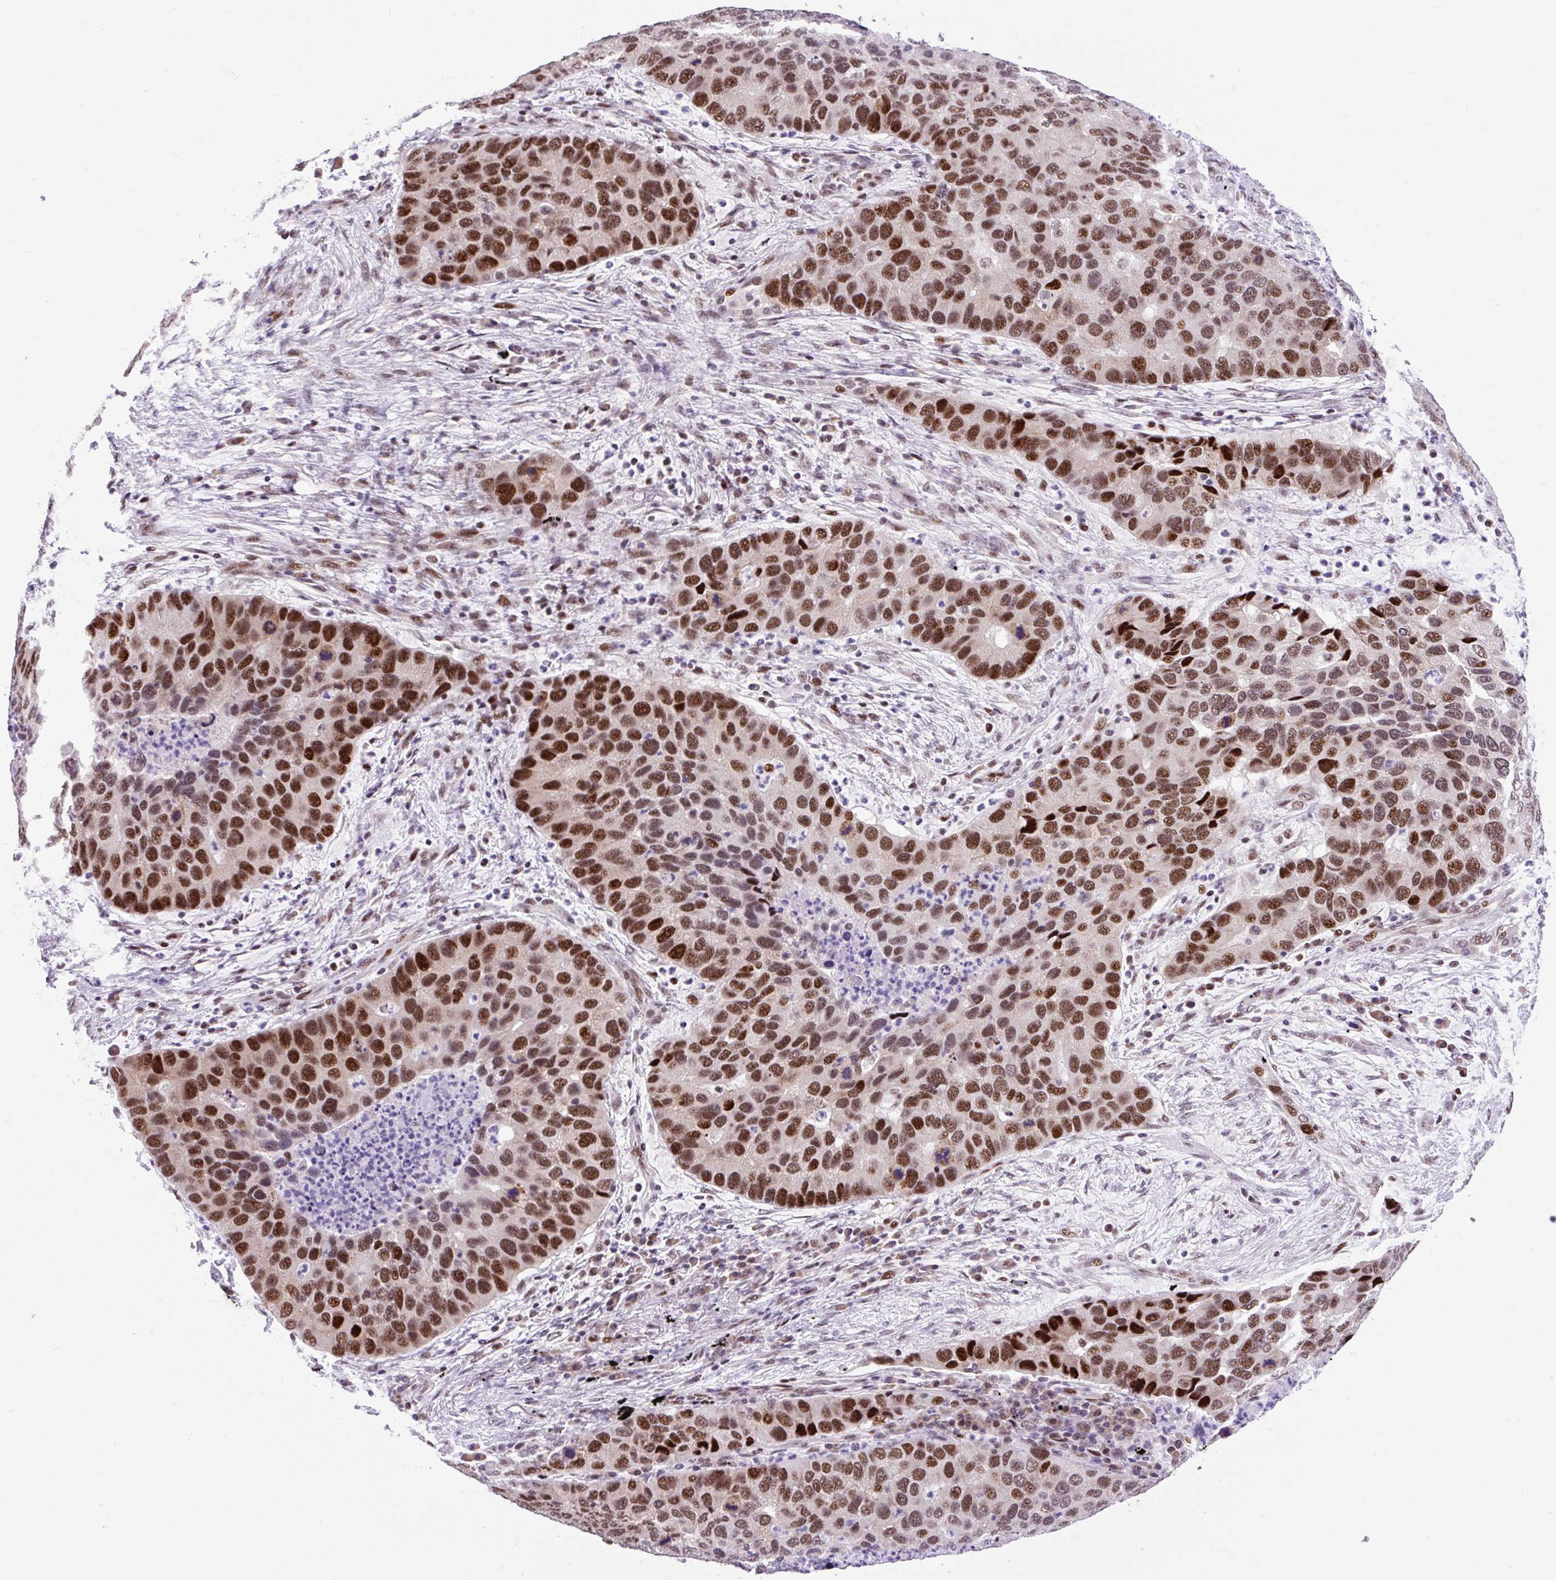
{"staining": {"intensity": "strong", "quantity": ">75%", "location": "nuclear"}, "tissue": "lung cancer", "cell_type": "Tumor cells", "image_type": "cancer", "snomed": [{"axis": "morphology", "description": "Aneuploidy"}, {"axis": "morphology", "description": "Adenocarcinoma, NOS"}, {"axis": "topography", "description": "Lymph node"}, {"axis": "topography", "description": "Lung"}], "caption": "This image displays IHC staining of human lung cancer (adenocarcinoma), with high strong nuclear positivity in about >75% of tumor cells.", "gene": "CLK2", "patient": {"sex": "female", "age": 74}}